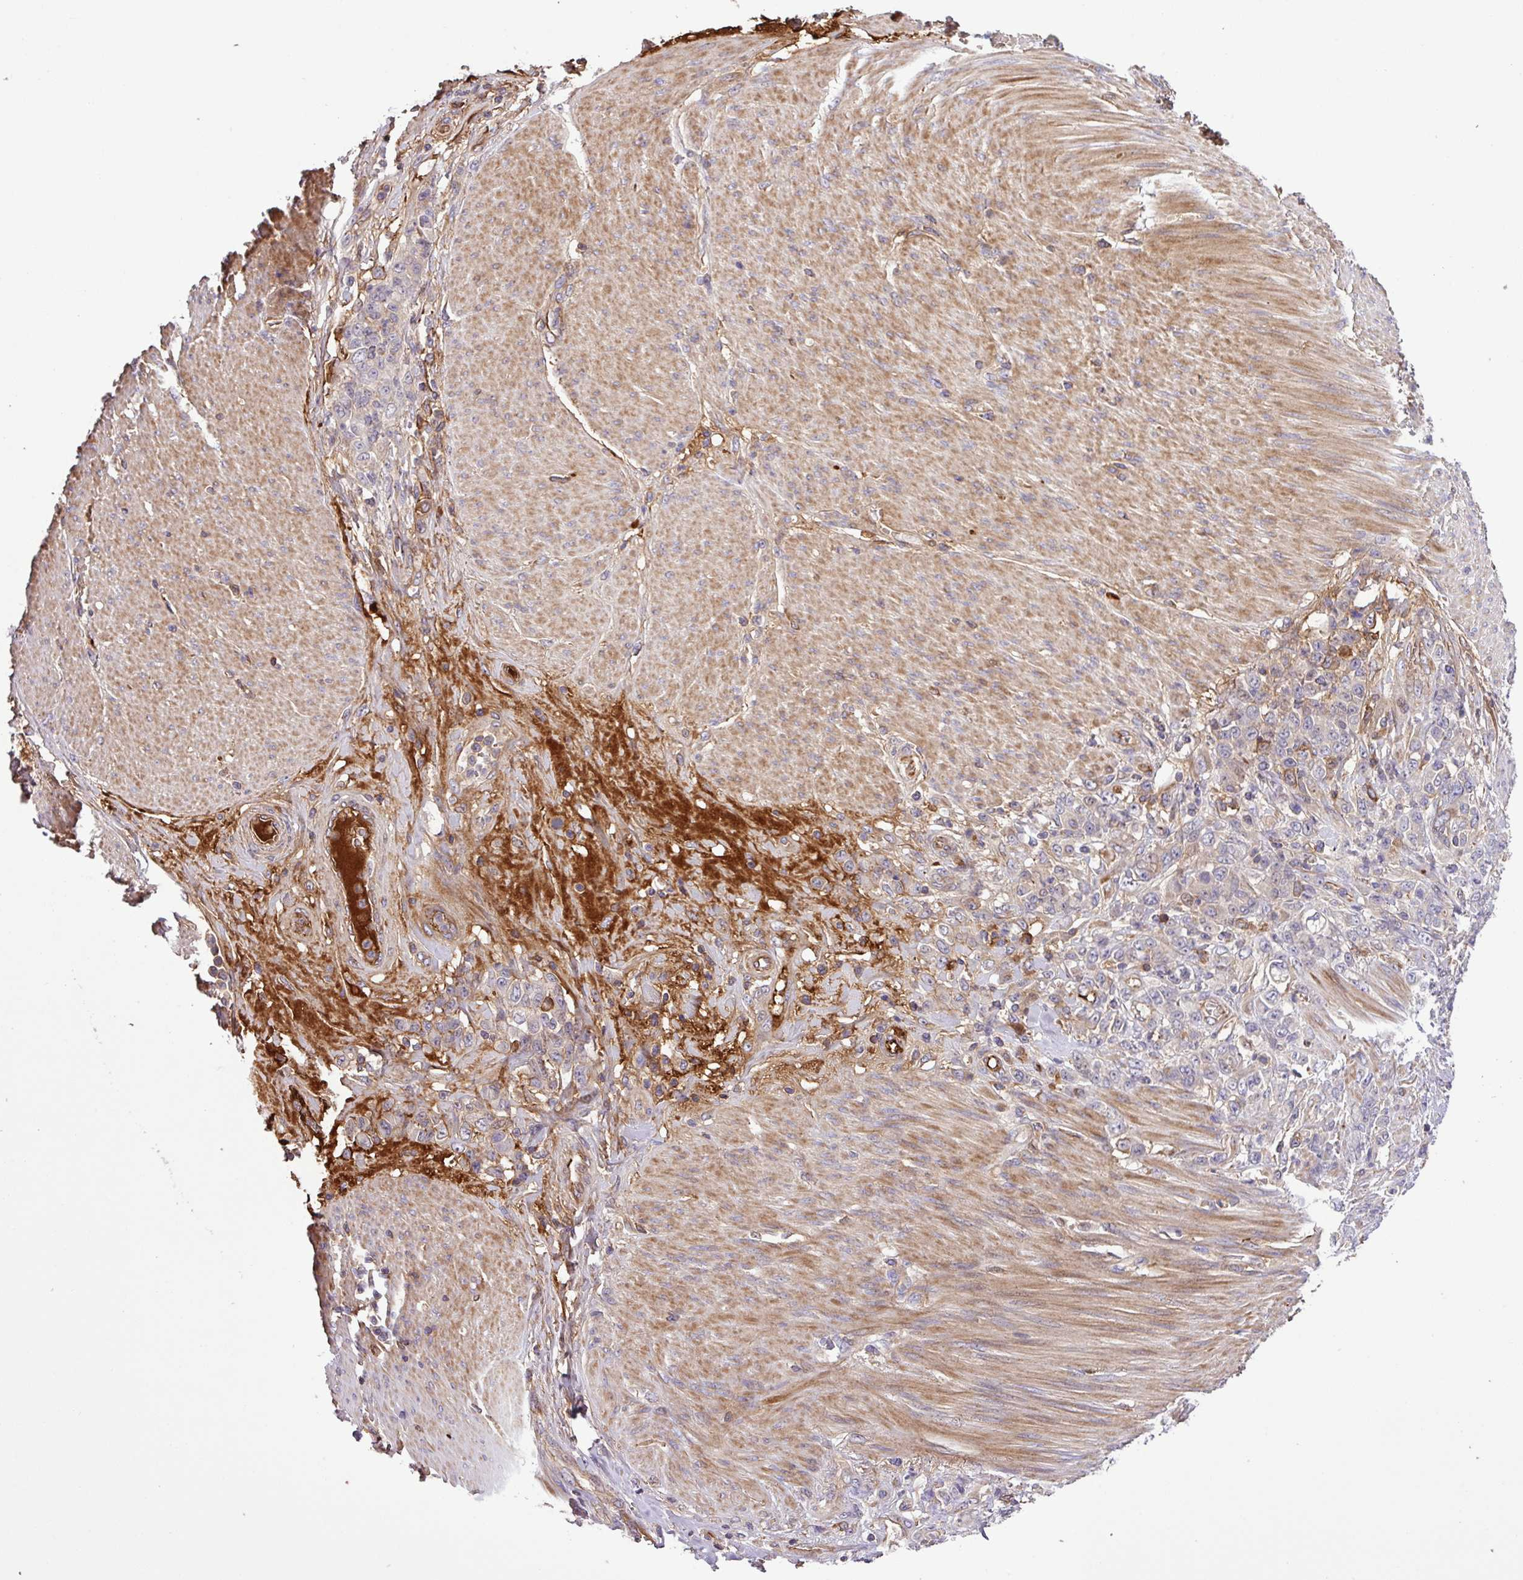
{"staining": {"intensity": "negative", "quantity": "none", "location": "none"}, "tissue": "stomach cancer", "cell_type": "Tumor cells", "image_type": "cancer", "snomed": [{"axis": "morphology", "description": "Adenocarcinoma, NOS"}, {"axis": "topography", "description": "Stomach"}], "caption": "Stomach adenocarcinoma stained for a protein using immunohistochemistry (IHC) exhibits no expression tumor cells.", "gene": "ZNF266", "patient": {"sex": "female", "age": 79}}